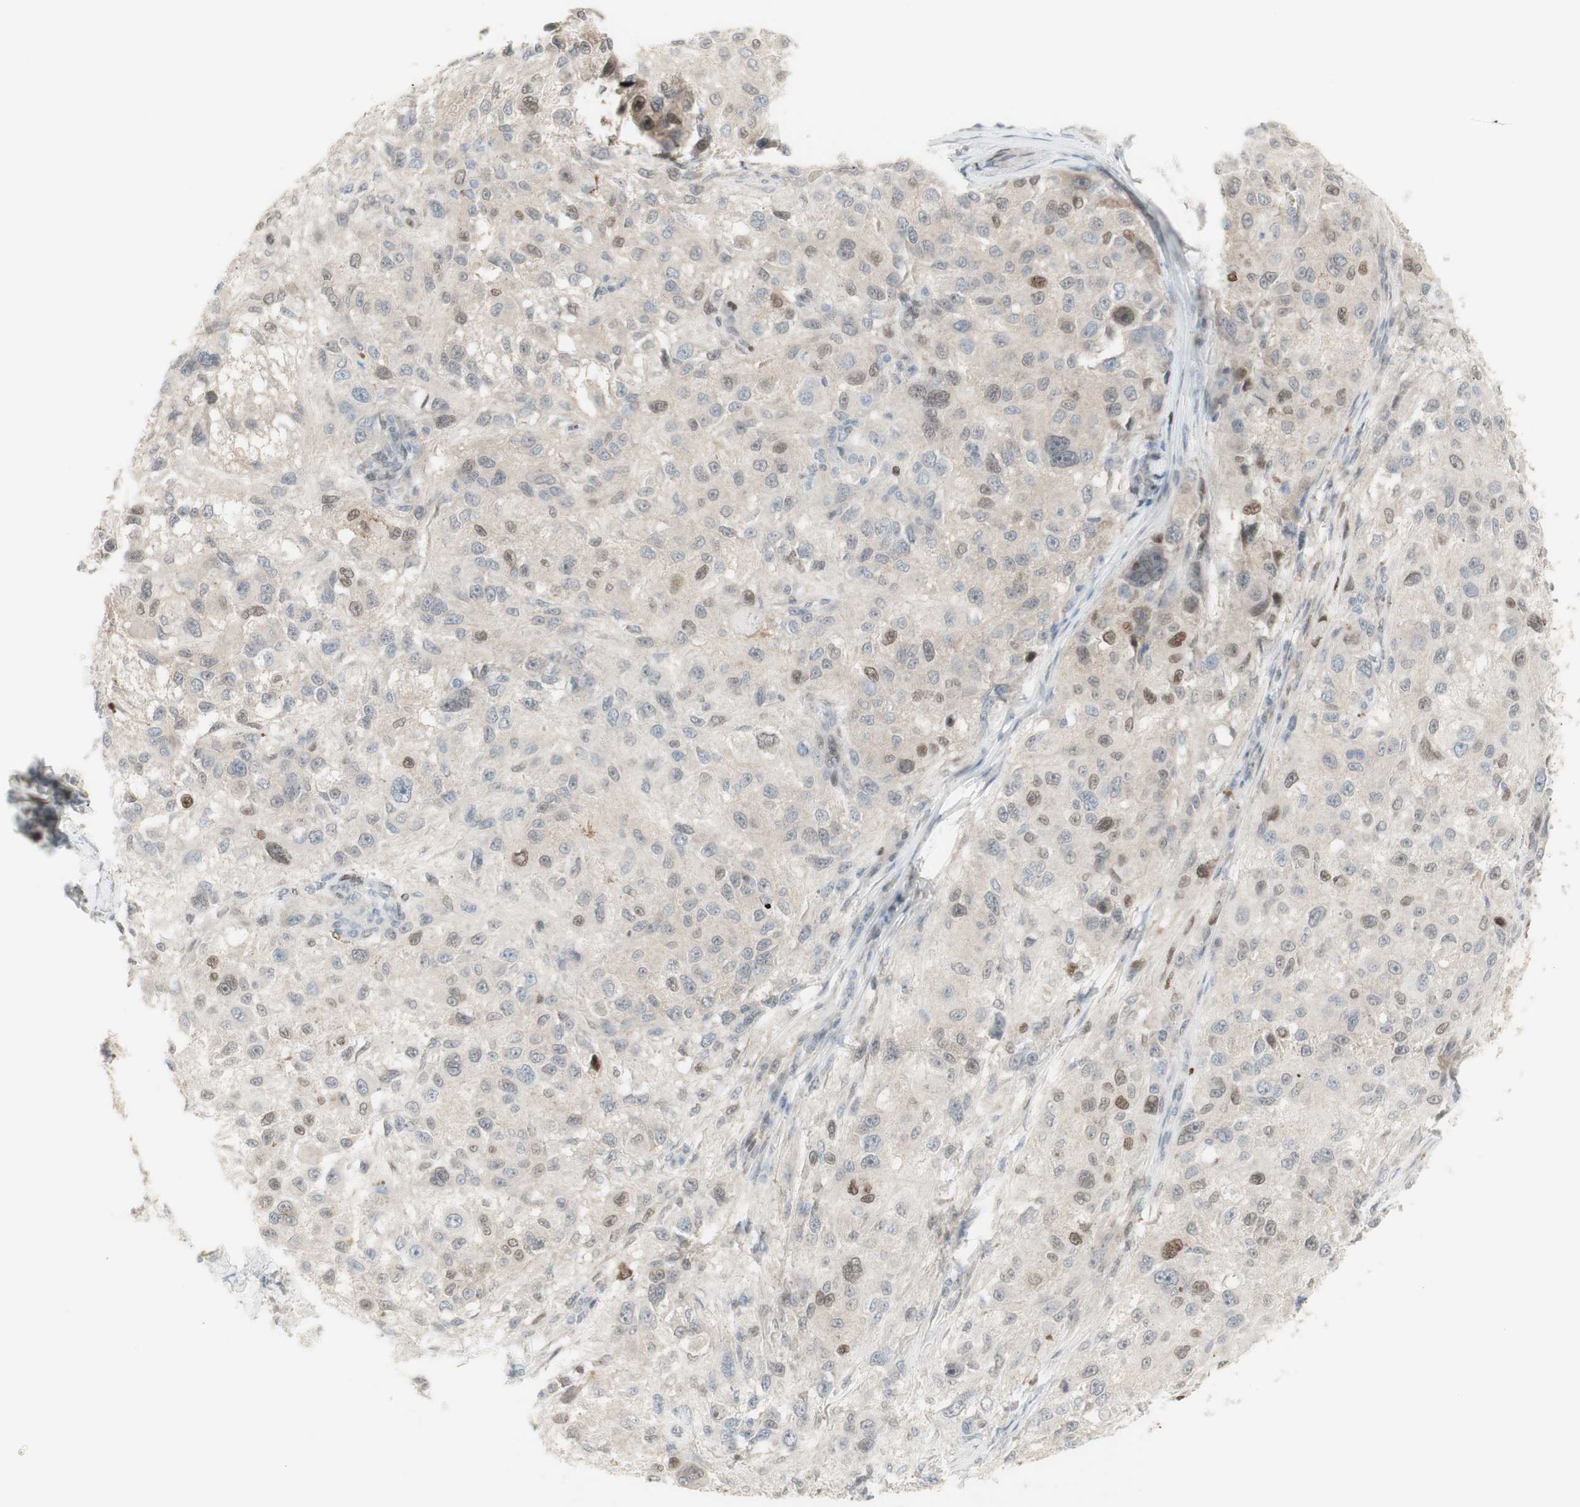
{"staining": {"intensity": "moderate", "quantity": "<25%", "location": "nuclear"}, "tissue": "melanoma", "cell_type": "Tumor cells", "image_type": "cancer", "snomed": [{"axis": "morphology", "description": "Necrosis, NOS"}, {"axis": "morphology", "description": "Malignant melanoma, NOS"}, {"axis": "topography", "description": "Skin"}], "caption": "Immunohistochemistry (IHC) staining of melanoma, which displays low levels of moderate nuclear positivity in approximately <25% of tumor cells indicating moderate nuclear protein expression. The staining was performed using DAB (3,3'-diaminobenzidine) (brown) for protein detection and nuclei were counterstained in hematoxylin (blue).", "gene": "C1orf116", "patient": {"sex": "female", "age": 87}}